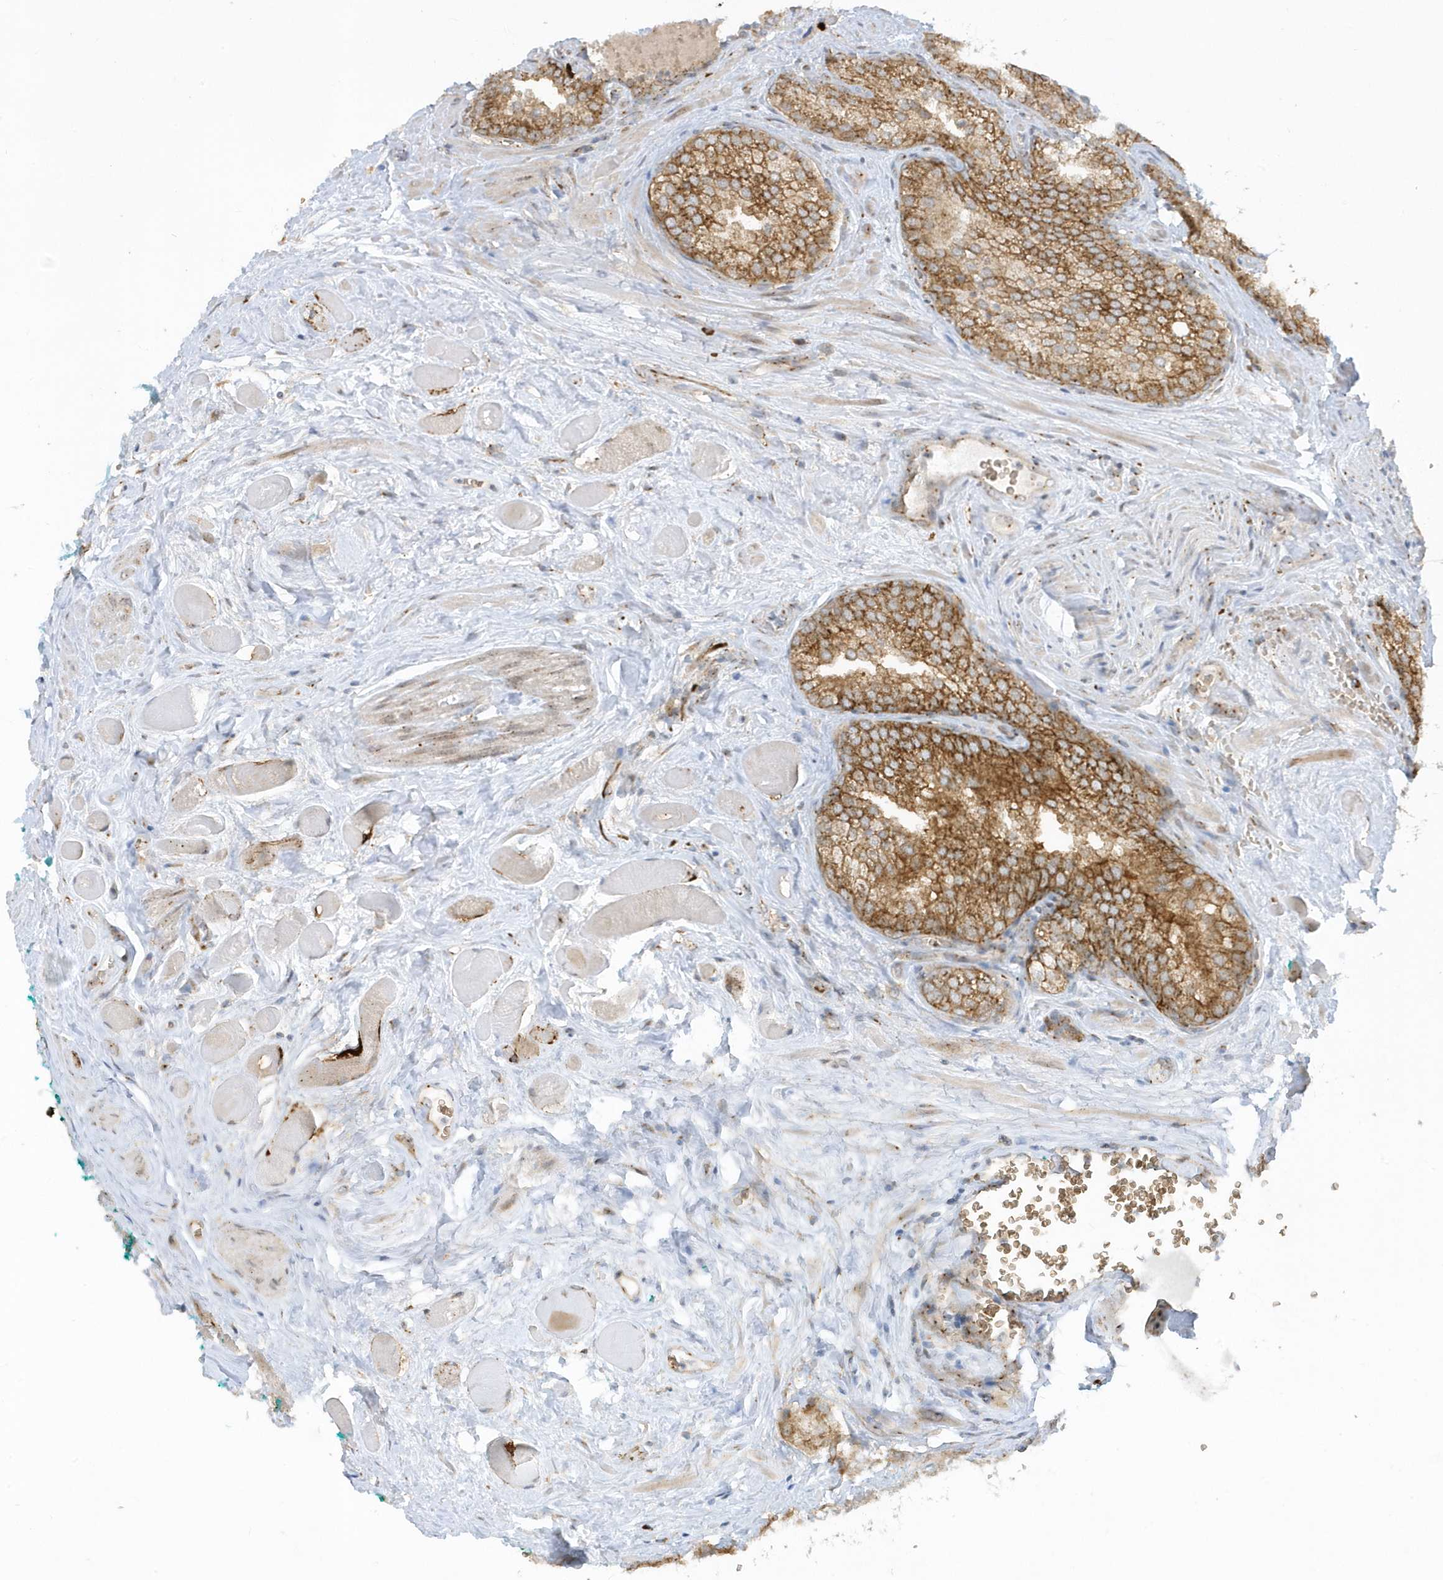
{"staining": {"intensity": "moderate", "quantity": ">75%", "location": "cytoplasmic/membranous"}, "tissue": "prostate cancer", "cell_type": "Tumor cells", "image_type": "cancer", "snomed": [{"axis": "morphology", "description": "Adenocarcinoma, Low grade"}, {"axis": "topography", "description": "Prostate"}], "caption": "This image shows prostate cancer (adenocarcinoma (low-grade)) stained with immunohistochemistry (IHC) to label a protein in brown. The cytoplasmic/membranous of tumor cells show moderate positivity for the protein. Nuclei are counter-stained blue.", "gene": "RPP40", "patient": {"sex": "male", "age": 67}}